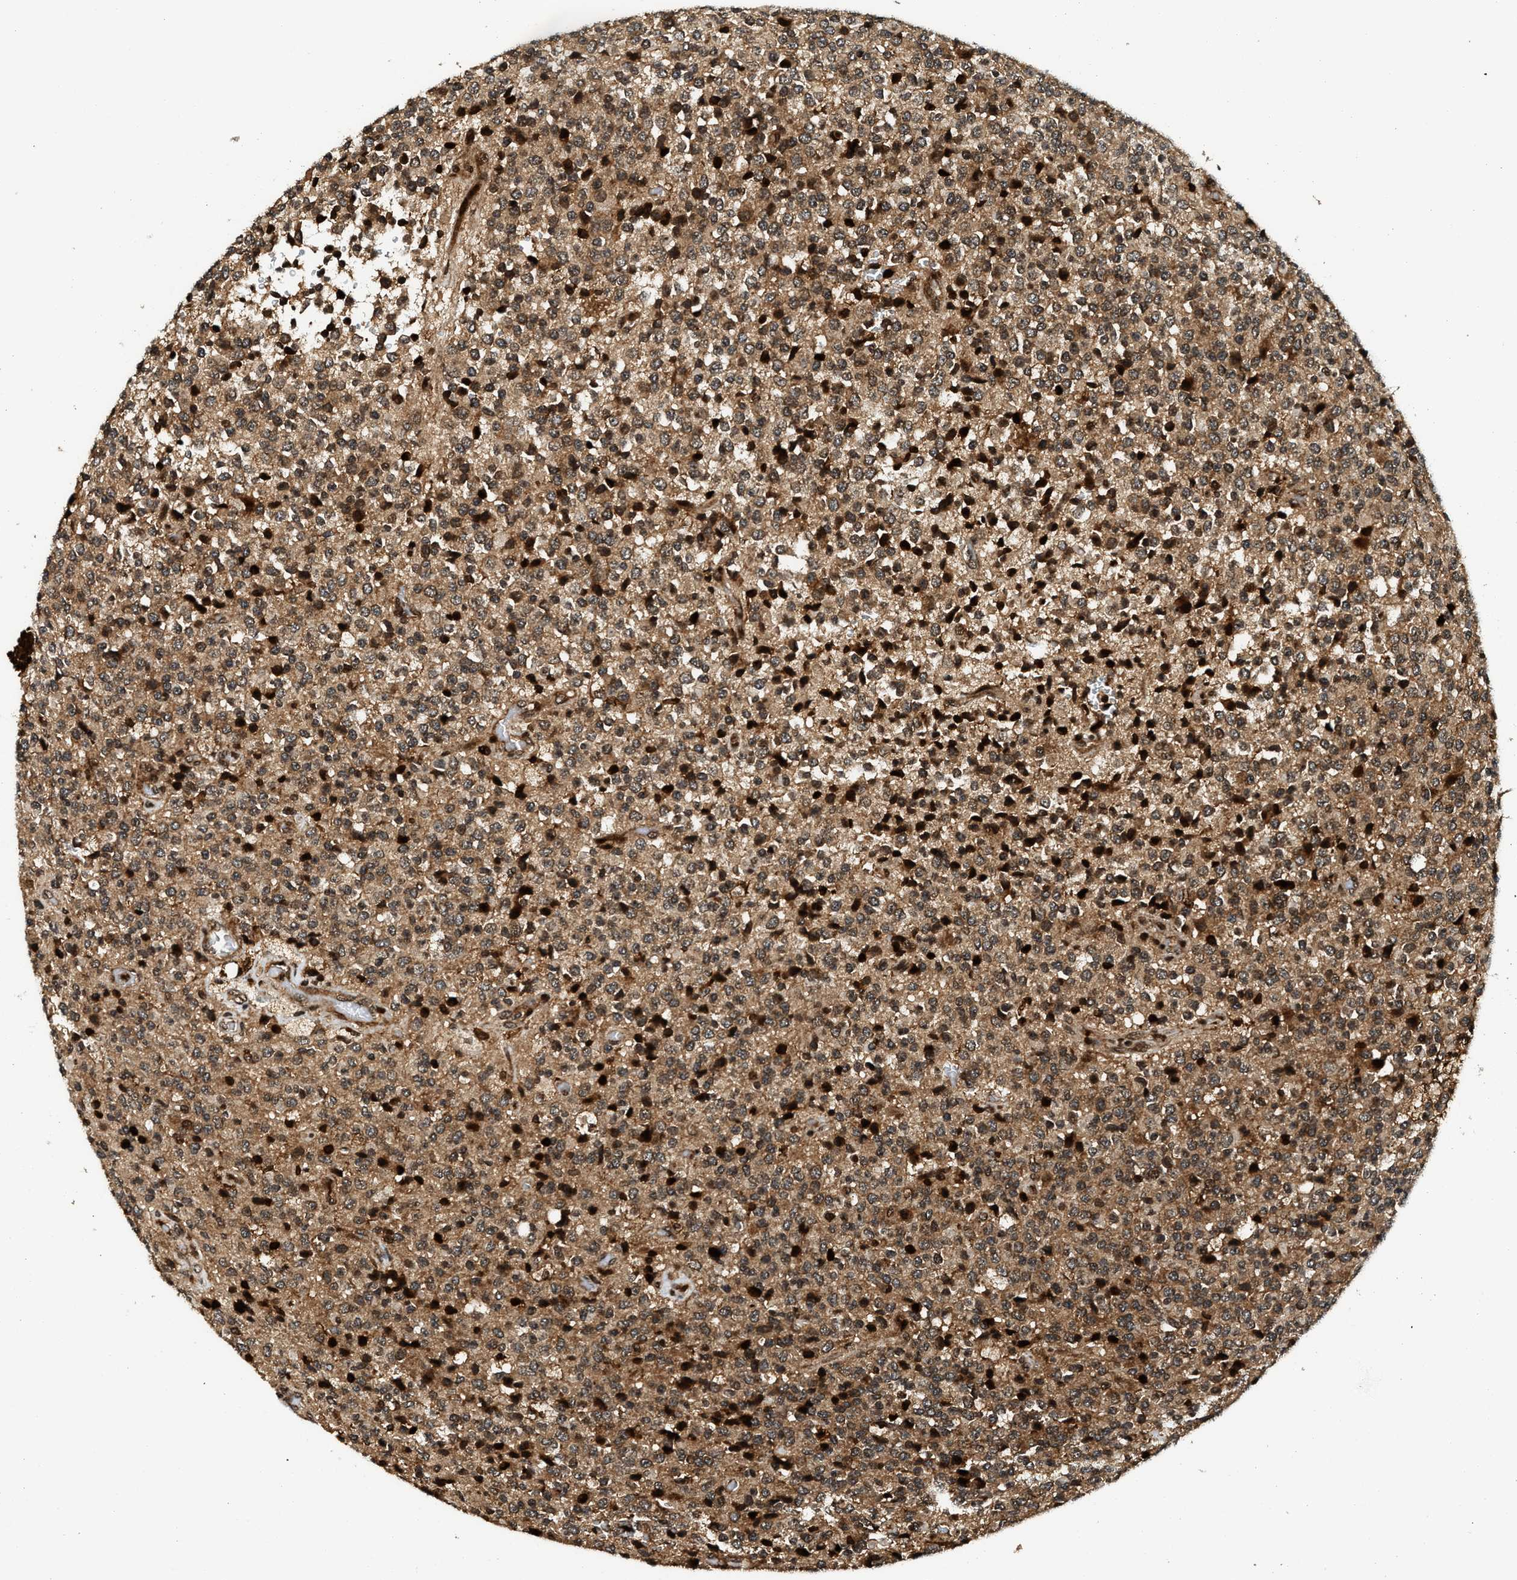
{"staining": {"intensity": "moderate", "quantity": "25%-75%", "location": "cytoplasmic/membranous,nuclear"}, "tissue": "glioma", "cell_type": "Tumor cells", "image_type": "cancer", "snomed": [{"axis": "morphology", "description": "Glioma, malignant, High grade"}, {"axis": "topography", "description": "pancreas cauda"}], "caption": "IHC (DAB) staining of high-grade glioma (malignant) demonstrates moderate cytoplasmic/membranous and nuclear protein staining in about 25%-75% of tumor cells.", "gene": "MDM2", "patient": {"sex": "male", "age": 60}}